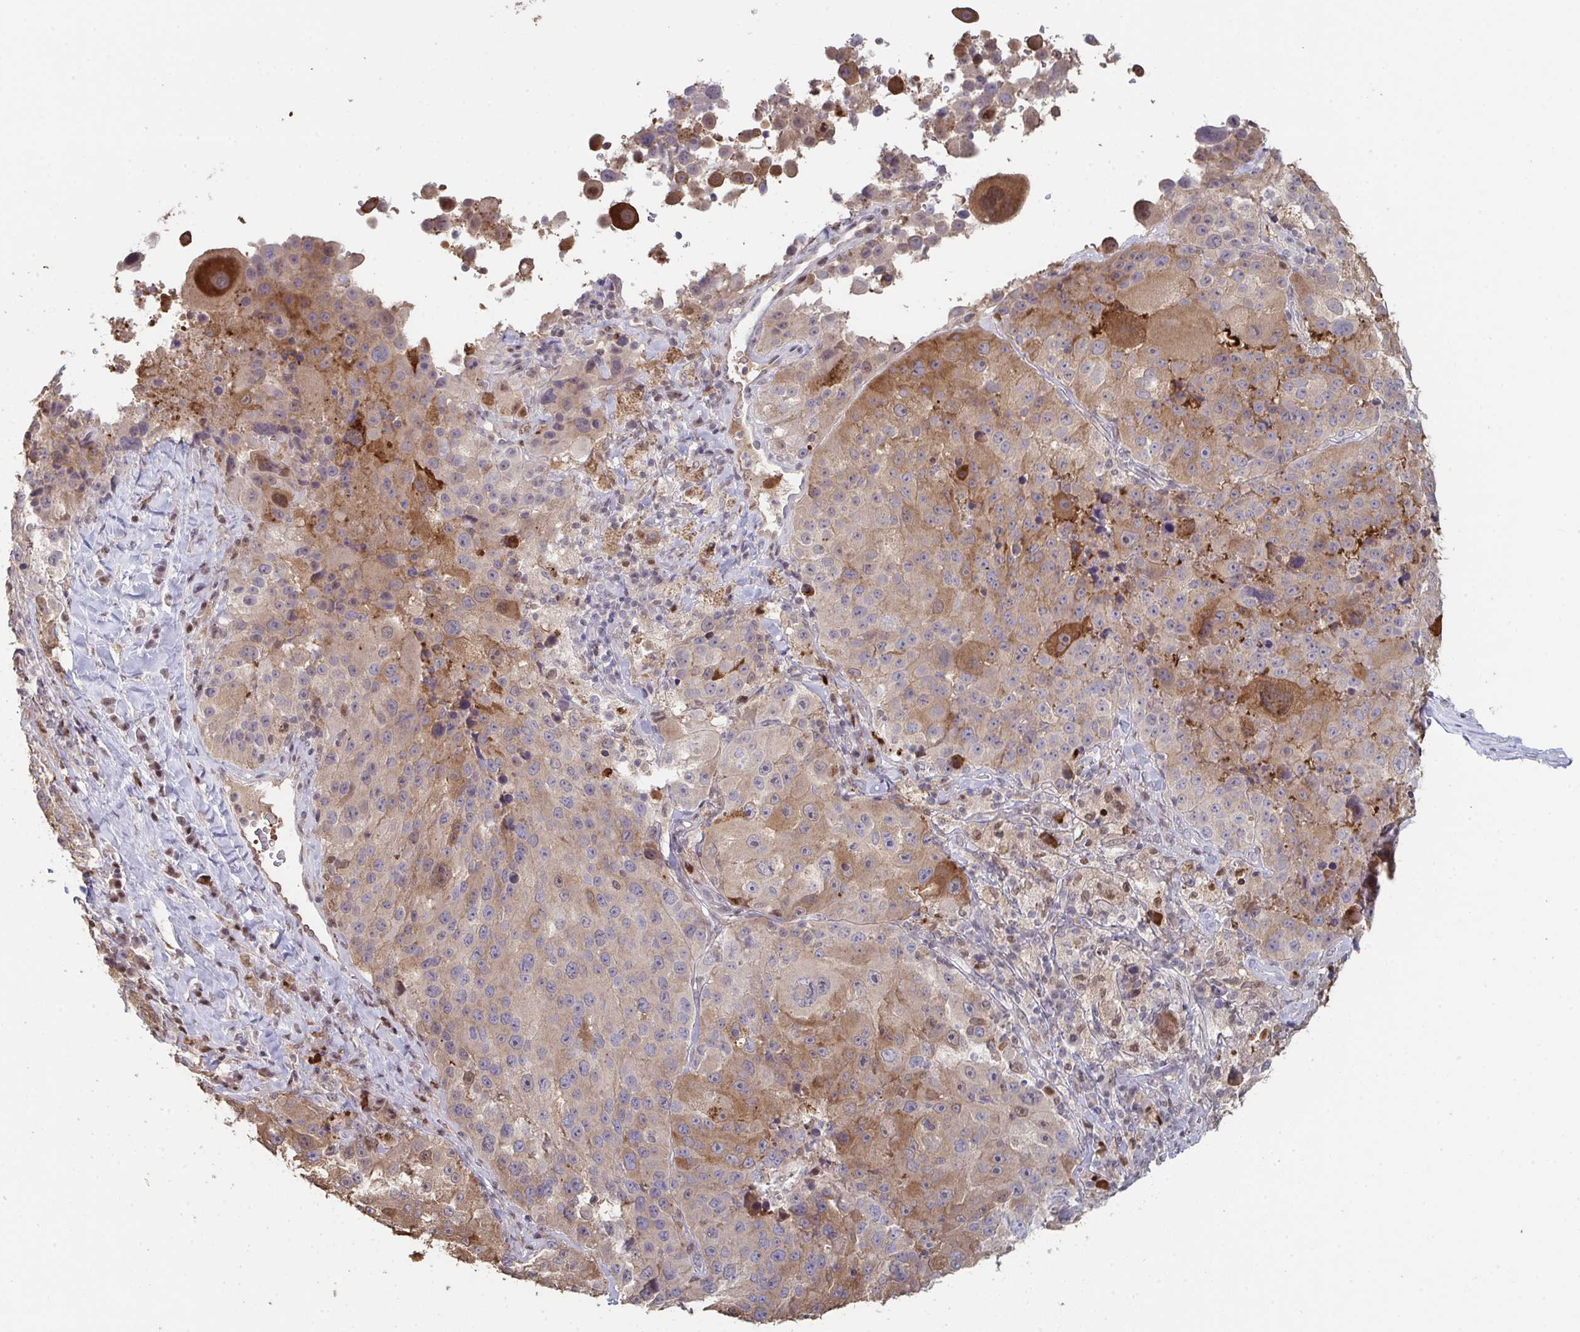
{"staining": {"intensity": "moderate", "quantity": "25%-75%", "location": "cytoplasmic/membranous"}, "tissue": "melanoma", "cell_type": "Tumor cells", "image_type": "cancer", "snomed": [{"axis": "morphology", "description": "Malignant melanoma, Metastatic site"}, {"axis": "topography", "description": "Lymph node"}], "caption": "A photomicrograph of melanoma stained for a protein displays moderate cytoplasmic/membranous brown staining in tumor cells.", "gene": "ACD", "patient": {"sex": "male", "age": 62}}